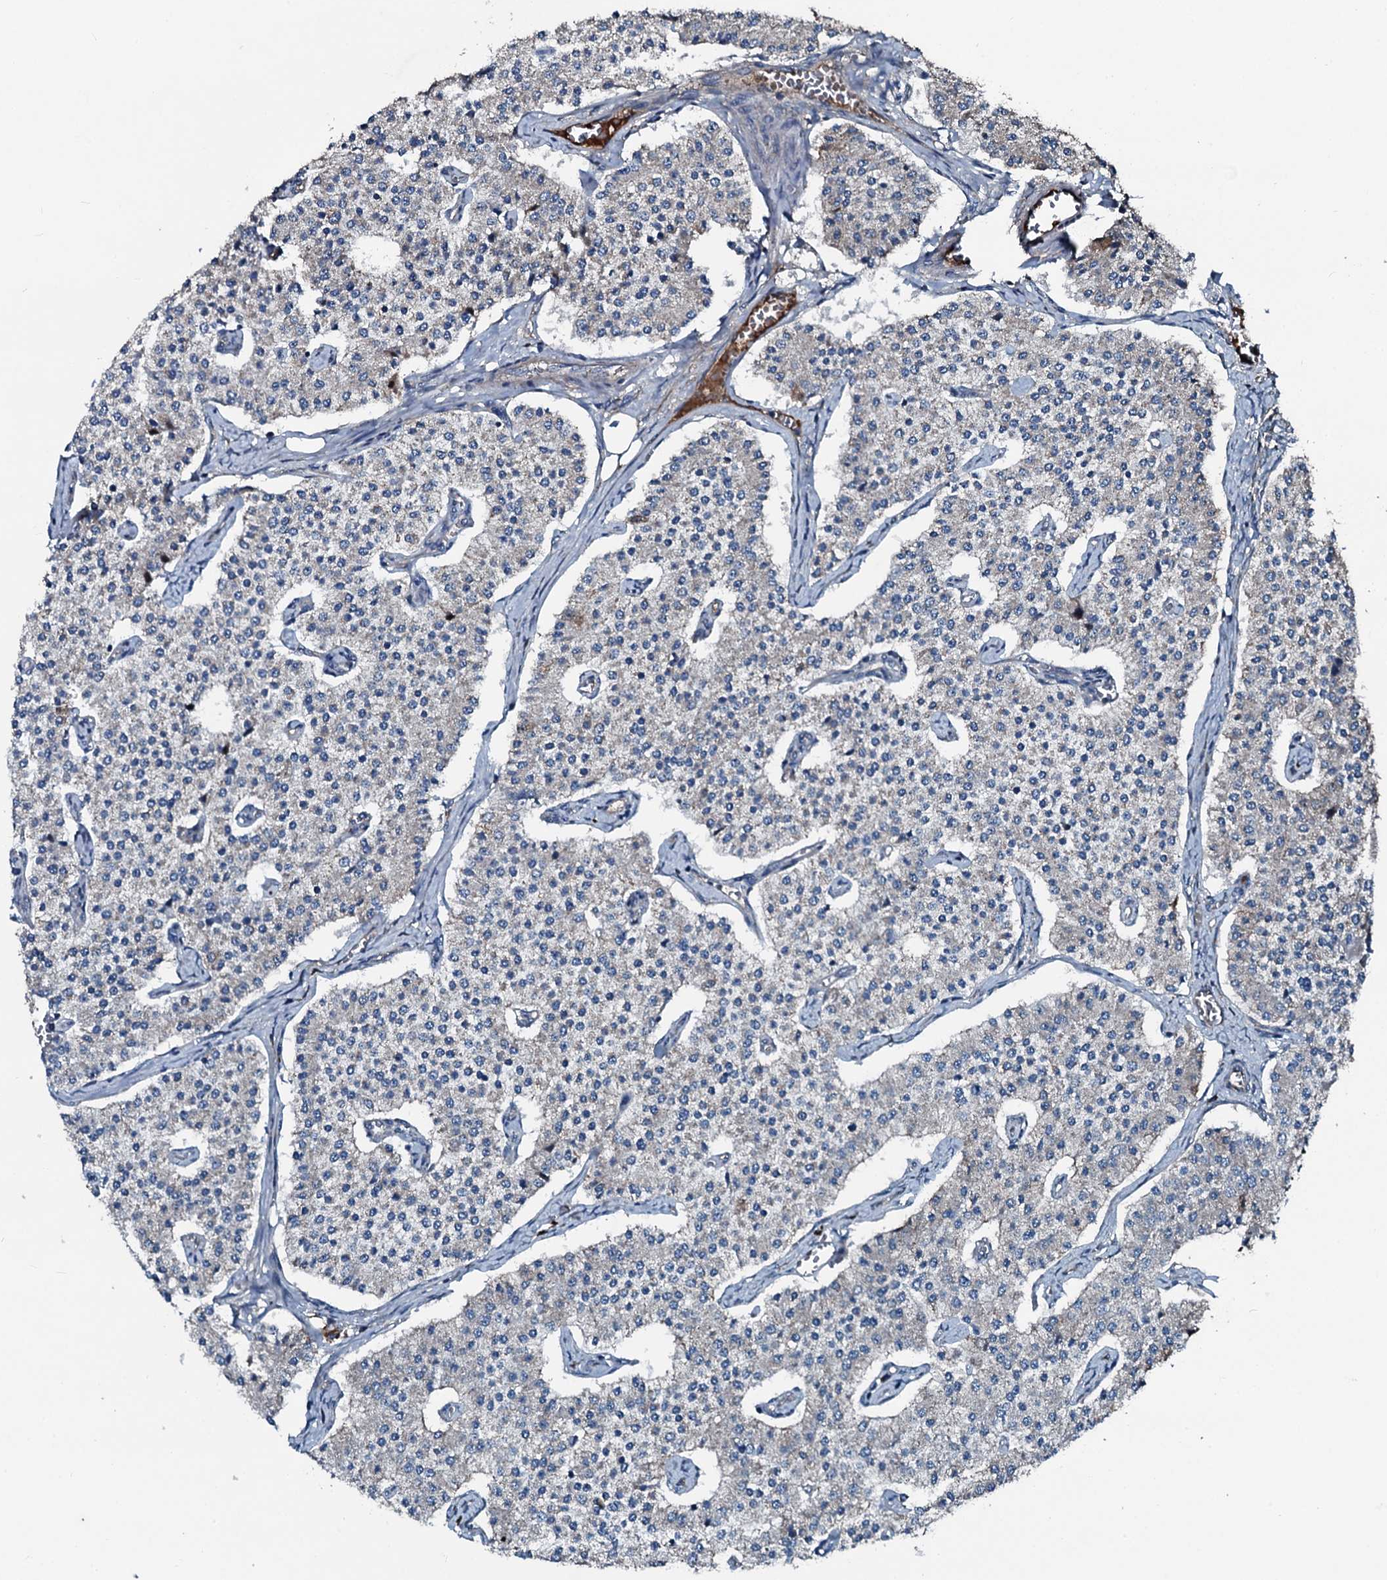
{"staining": {"intensity": "negative", "quantity": "none", "location": "none"}, "tissue": "carcinoid", "cell_type": "Tumor cells", "image_type": "cancer", "snomed": [{"axis": "morphology", "description": "Carcinoid, malignant, NOS"}, {"axis": "topography", "description": "Colon"}], "caption": "IHC image of neoplastic tissue: carcinoid (malignant) stained with DAB (3,3'-diaminobenzidine) displays no significant protein staining in tumor cells.", "gene": "ACSS3", "patient": {"sex": "female", "age": 52}}